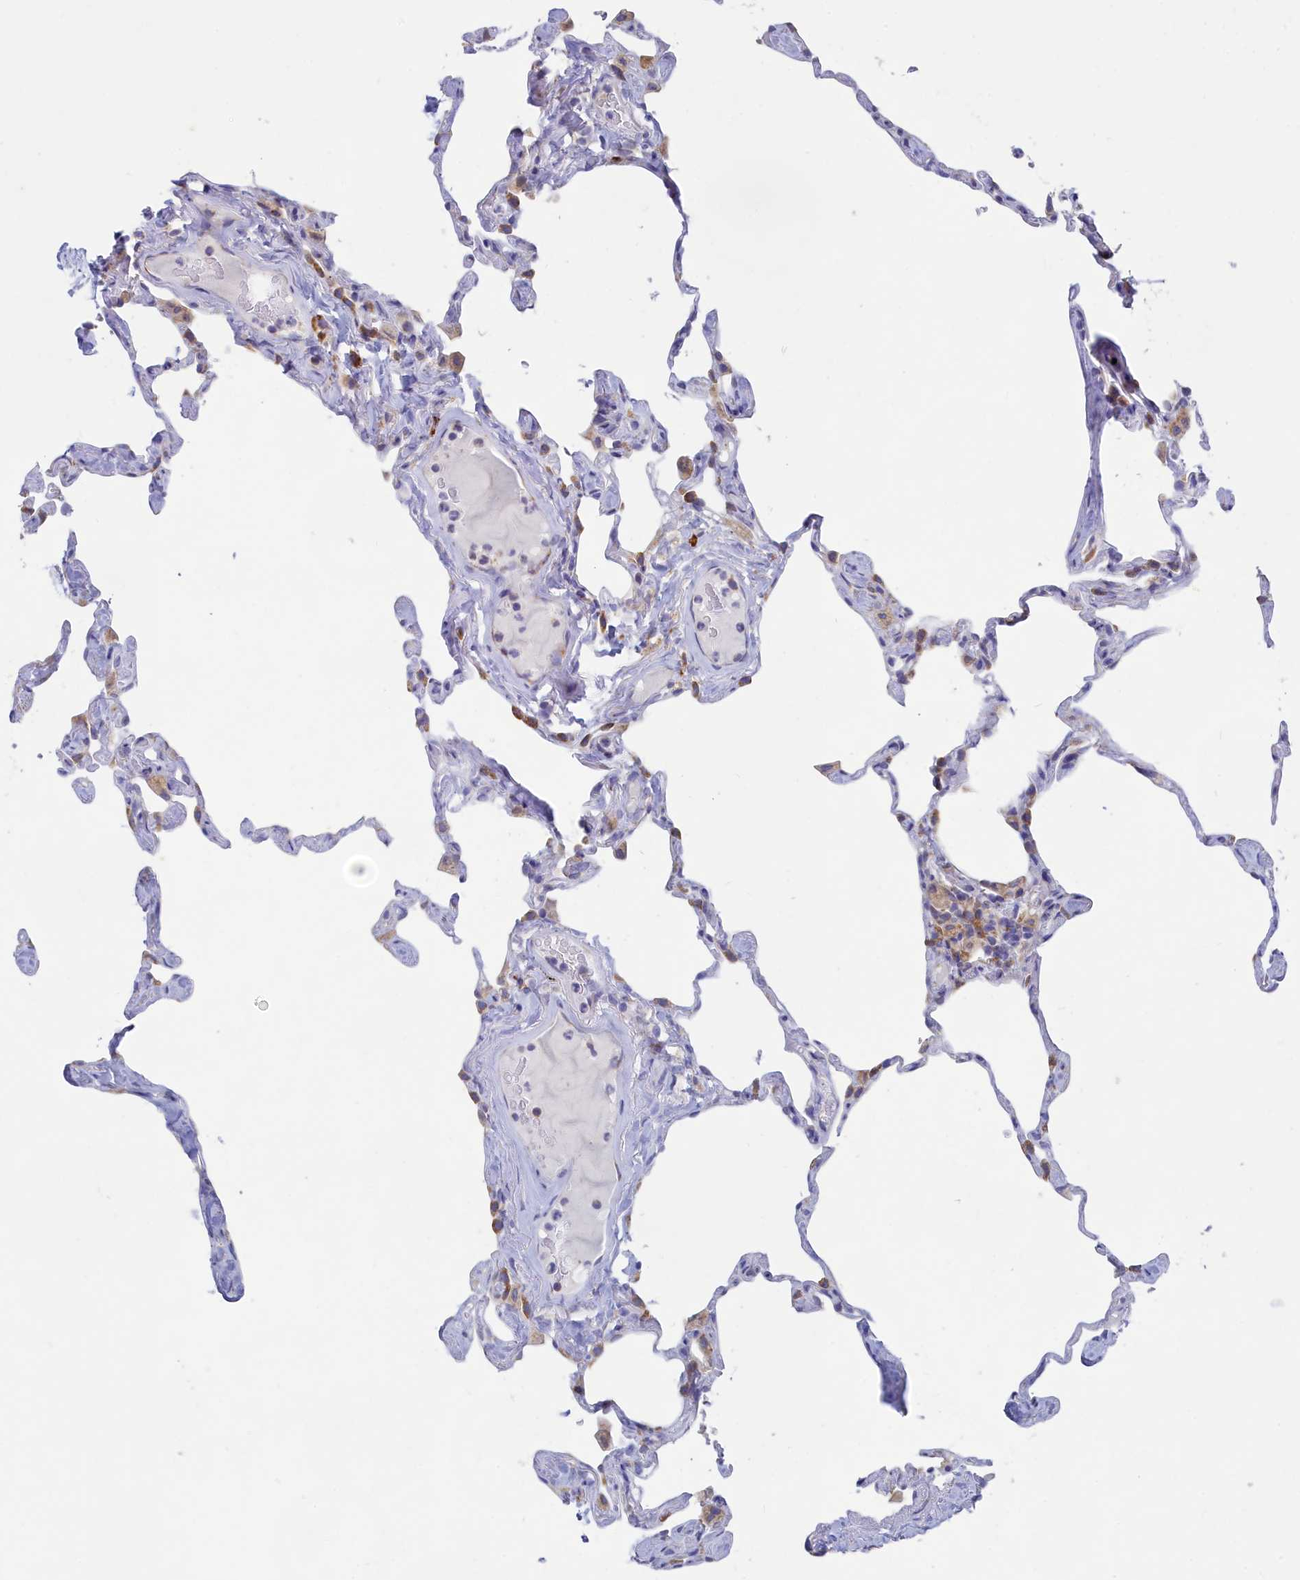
{"staining": {"intensity": "moderate", "quantity": "<25%", "location": "cytoplasmic/membranous"}, "tissue": "lung", "cell_type": "Alveolar cells", "image_type": "normal", "snomed": [{"axis": "morphology", "description": "Normal tissue, NOS"}, {"axis": "topography", "description": "Lung"}], "caption": "Moderate cytoplasmic/membranous staining is appreciated in about <25% of alveolar cells in benign lung.", "gene": "WDR35", "patient": {"sex": "male", "age": 65}}